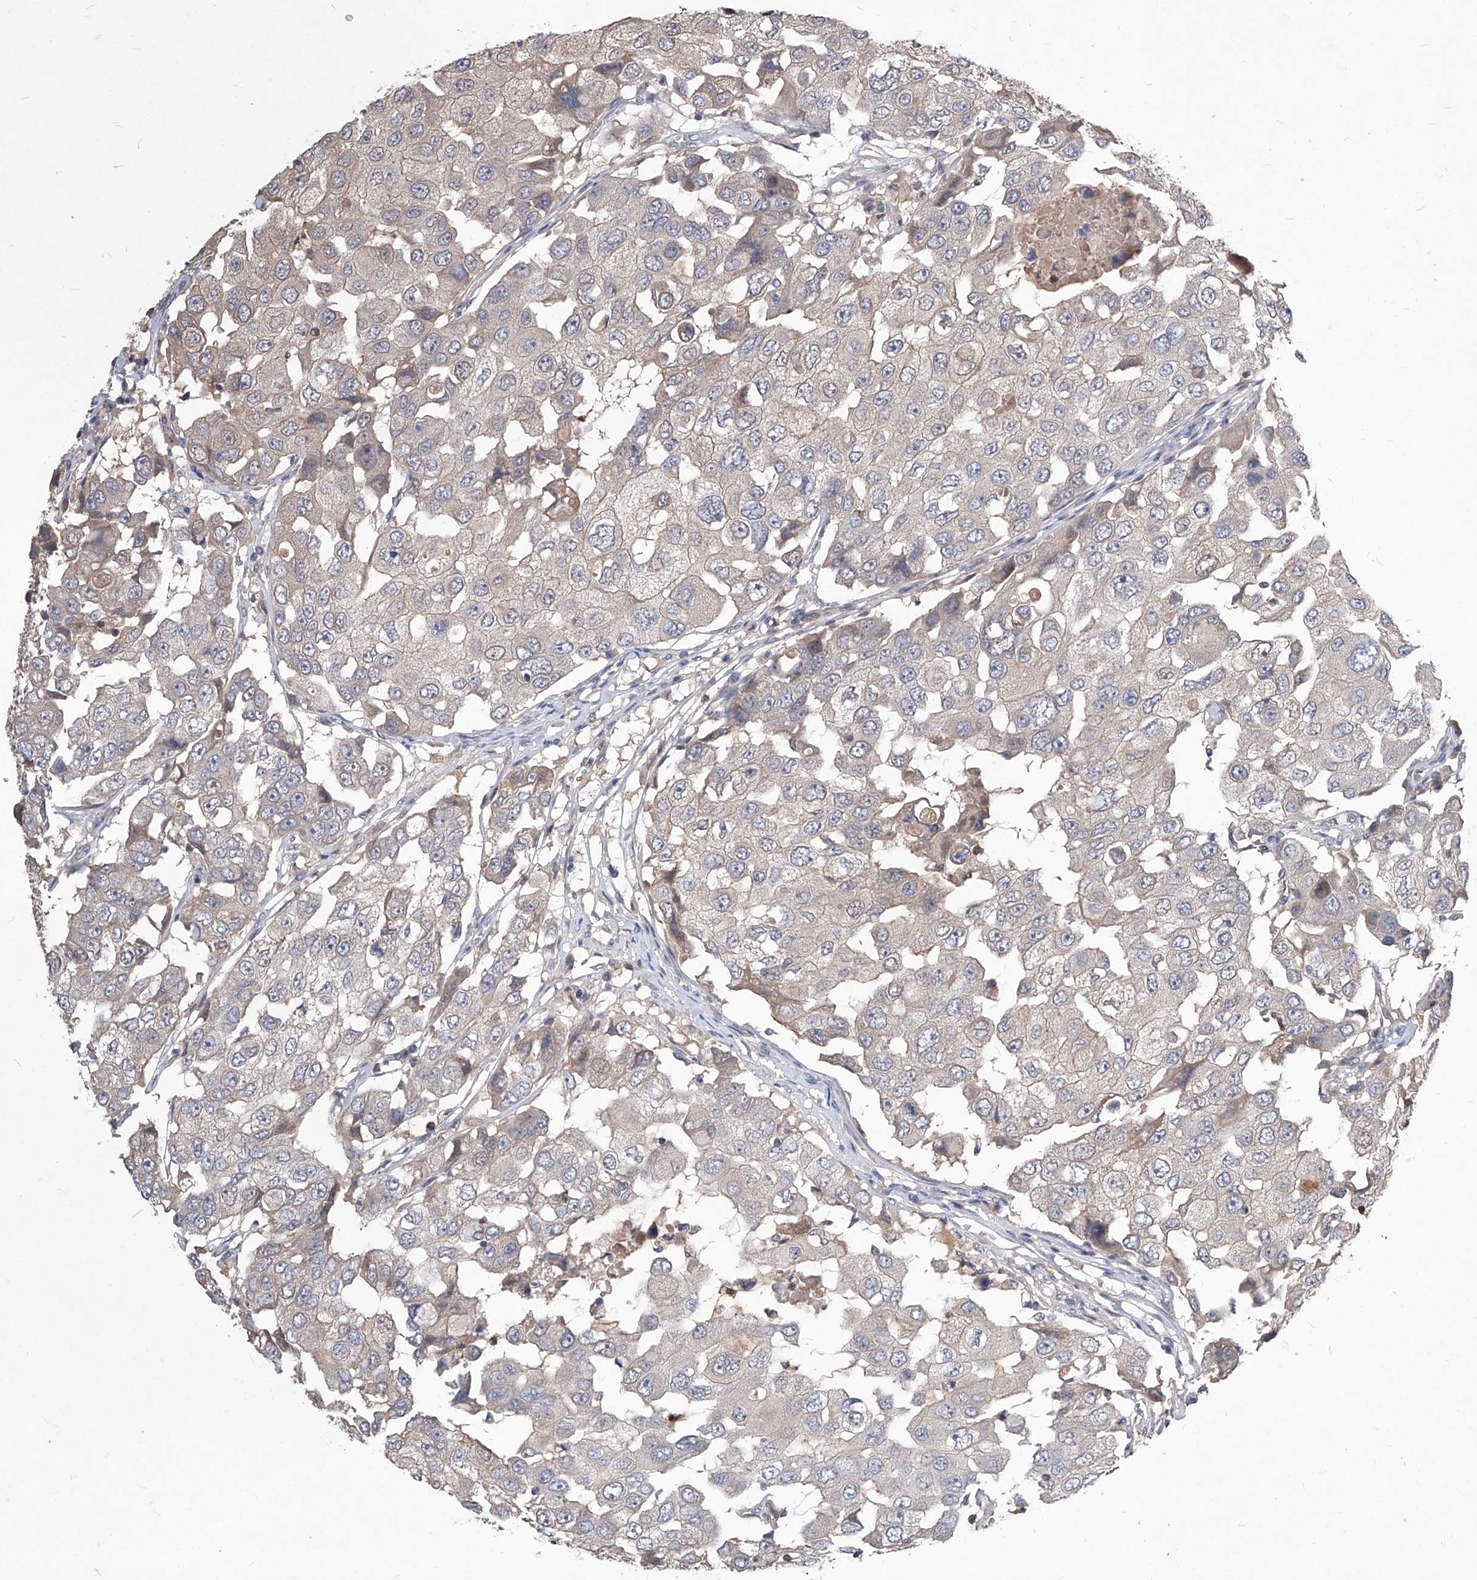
{"staining": {"intensity": "weak", "quantity": "<25%", "location": "cytoplasmic/membranous"}, "tissue": "breast cancer", "cell_type": "Tumor cells", "image_type": "cancer", "snomed": [{"axis": "morphology", "description": "Duct carcinoma"}, {"axis": "topography", "description": "Breast"}], "caption": "Breast cancer (invasive ductal carcinoma) was stained to show a protein in brown. There is no significant expression in tumor cells.", "gene": "SYNGR1", "patient": {"sex": "female", "age": 27}}